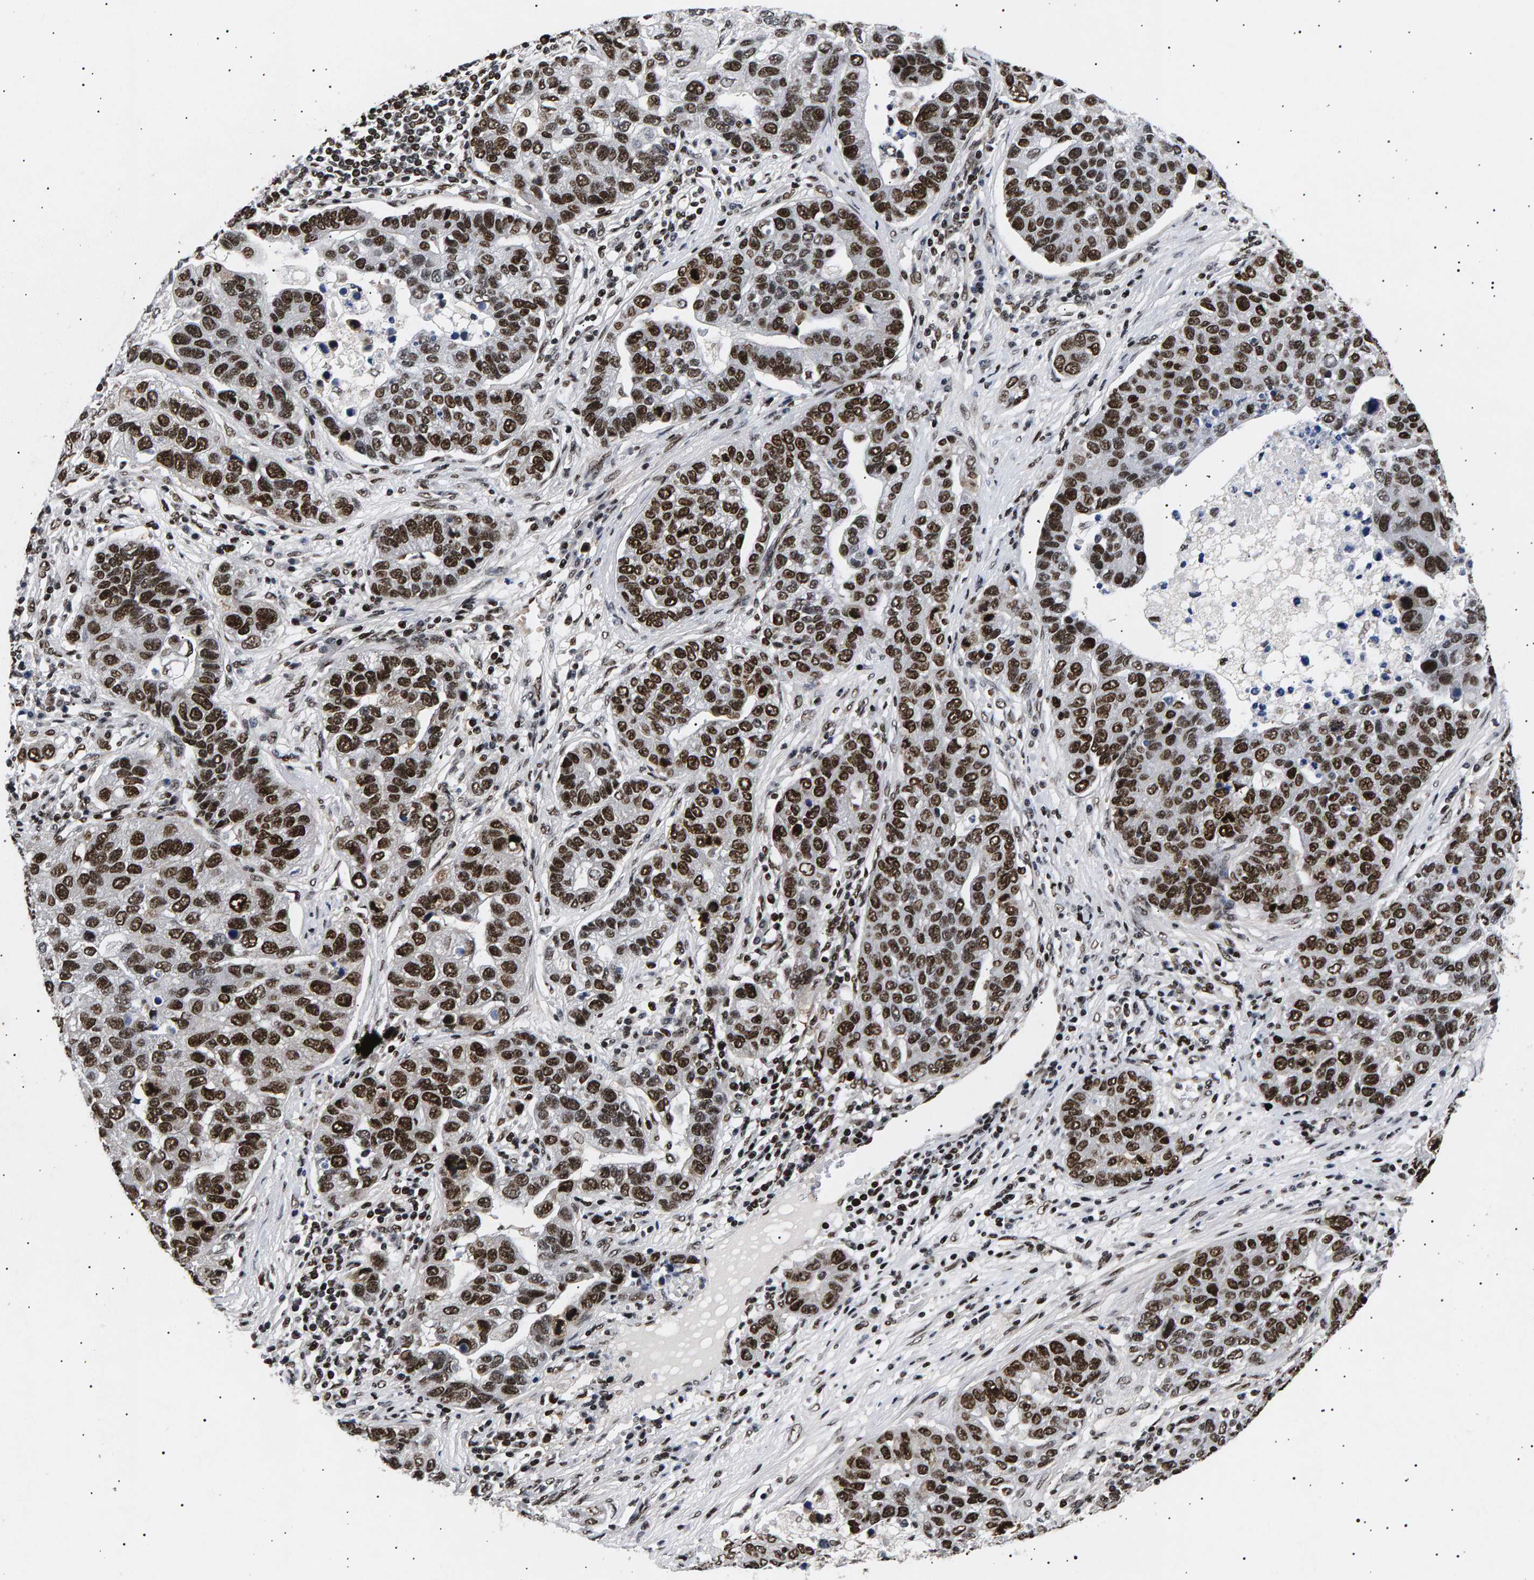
{"staining": {"intensity": "strong", "quantity": ">75%", "location": "nuclear"}, "tissue": "pancreatic cancer", "cell_type": "Tumor cells", "image_type": "cancer", "snomed": [{"axis": "morphology", "description": "Adenocarcinoma, NOS"}, {"axis": "topography", "description": "Pancreas"}], "caption": "DAB (3,3'-diaminobenzidine) immunohistochemical staining of pancreatic adenocarcinoma displays strong nuclear protein staining in about >75% of tumor cells. Using DAB (3,3'-diaminobenzidine) (brown) and hematoxylin (blue) stains, captured at high magnification using brightfield microscopy.", "gene": "ANKRD40", "patient": {"sex": "female", "age": 61}}